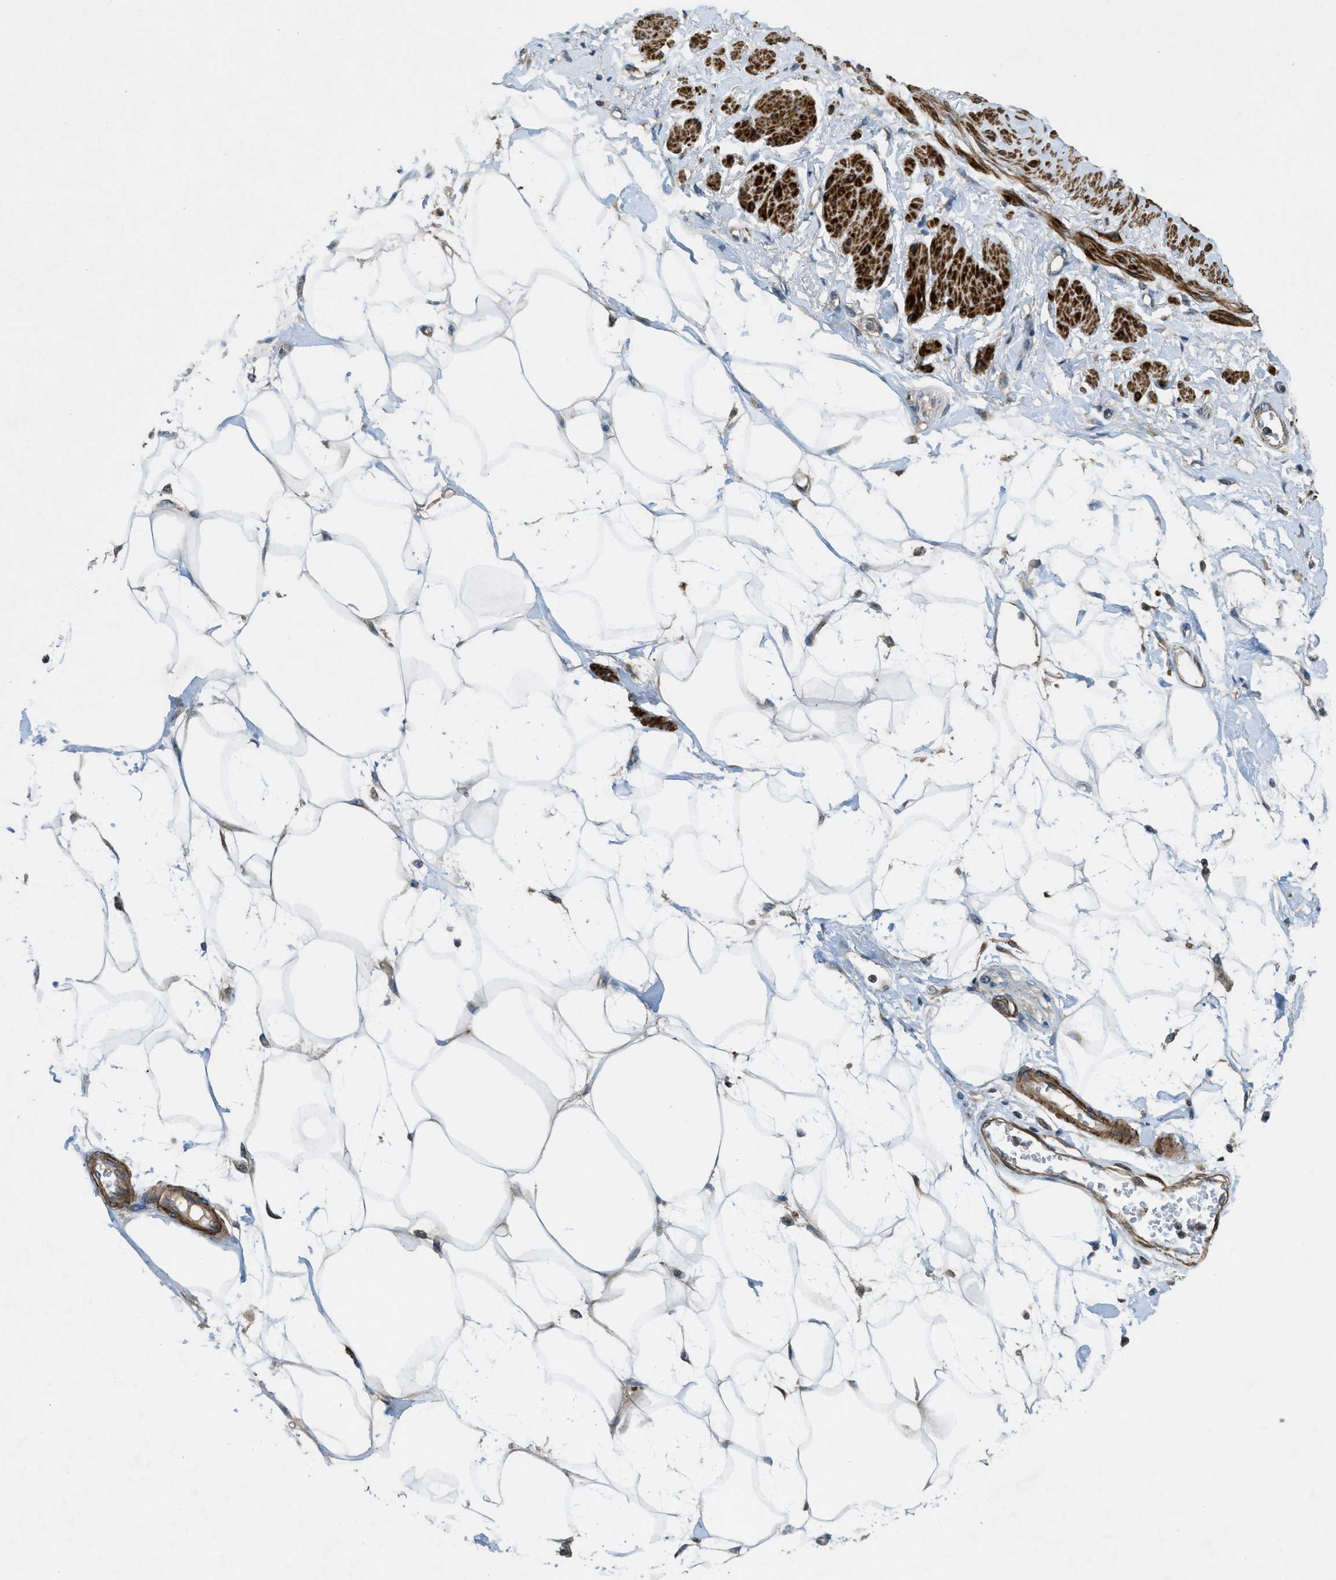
{"staining": {"intensity": "moderate", "quantity": "<25%", "location": "cytoplasmic/membranous"}, "tissue": "adipose tissue", "cell_type": "Adipocytes", "image_type": "normal", "snomed": [{"axis": "morphology", "description": "Normal tissue, NOS"}, {"axis": "morphology", "description": "Adenocarcinoma, NOS"}, {"axis": "topography", "description": "Duodenum"}, {"axis": "topography", "description": "Peripheral nerve tissue"}], "caption": "Immunohistochemical staining of benign adipose tissue reveals moderate cytoplasmic/membranous protein staining in about <25% of adipocytes.", "gene": "VEZT", "patient": {"sex": "female", "age": 60}}